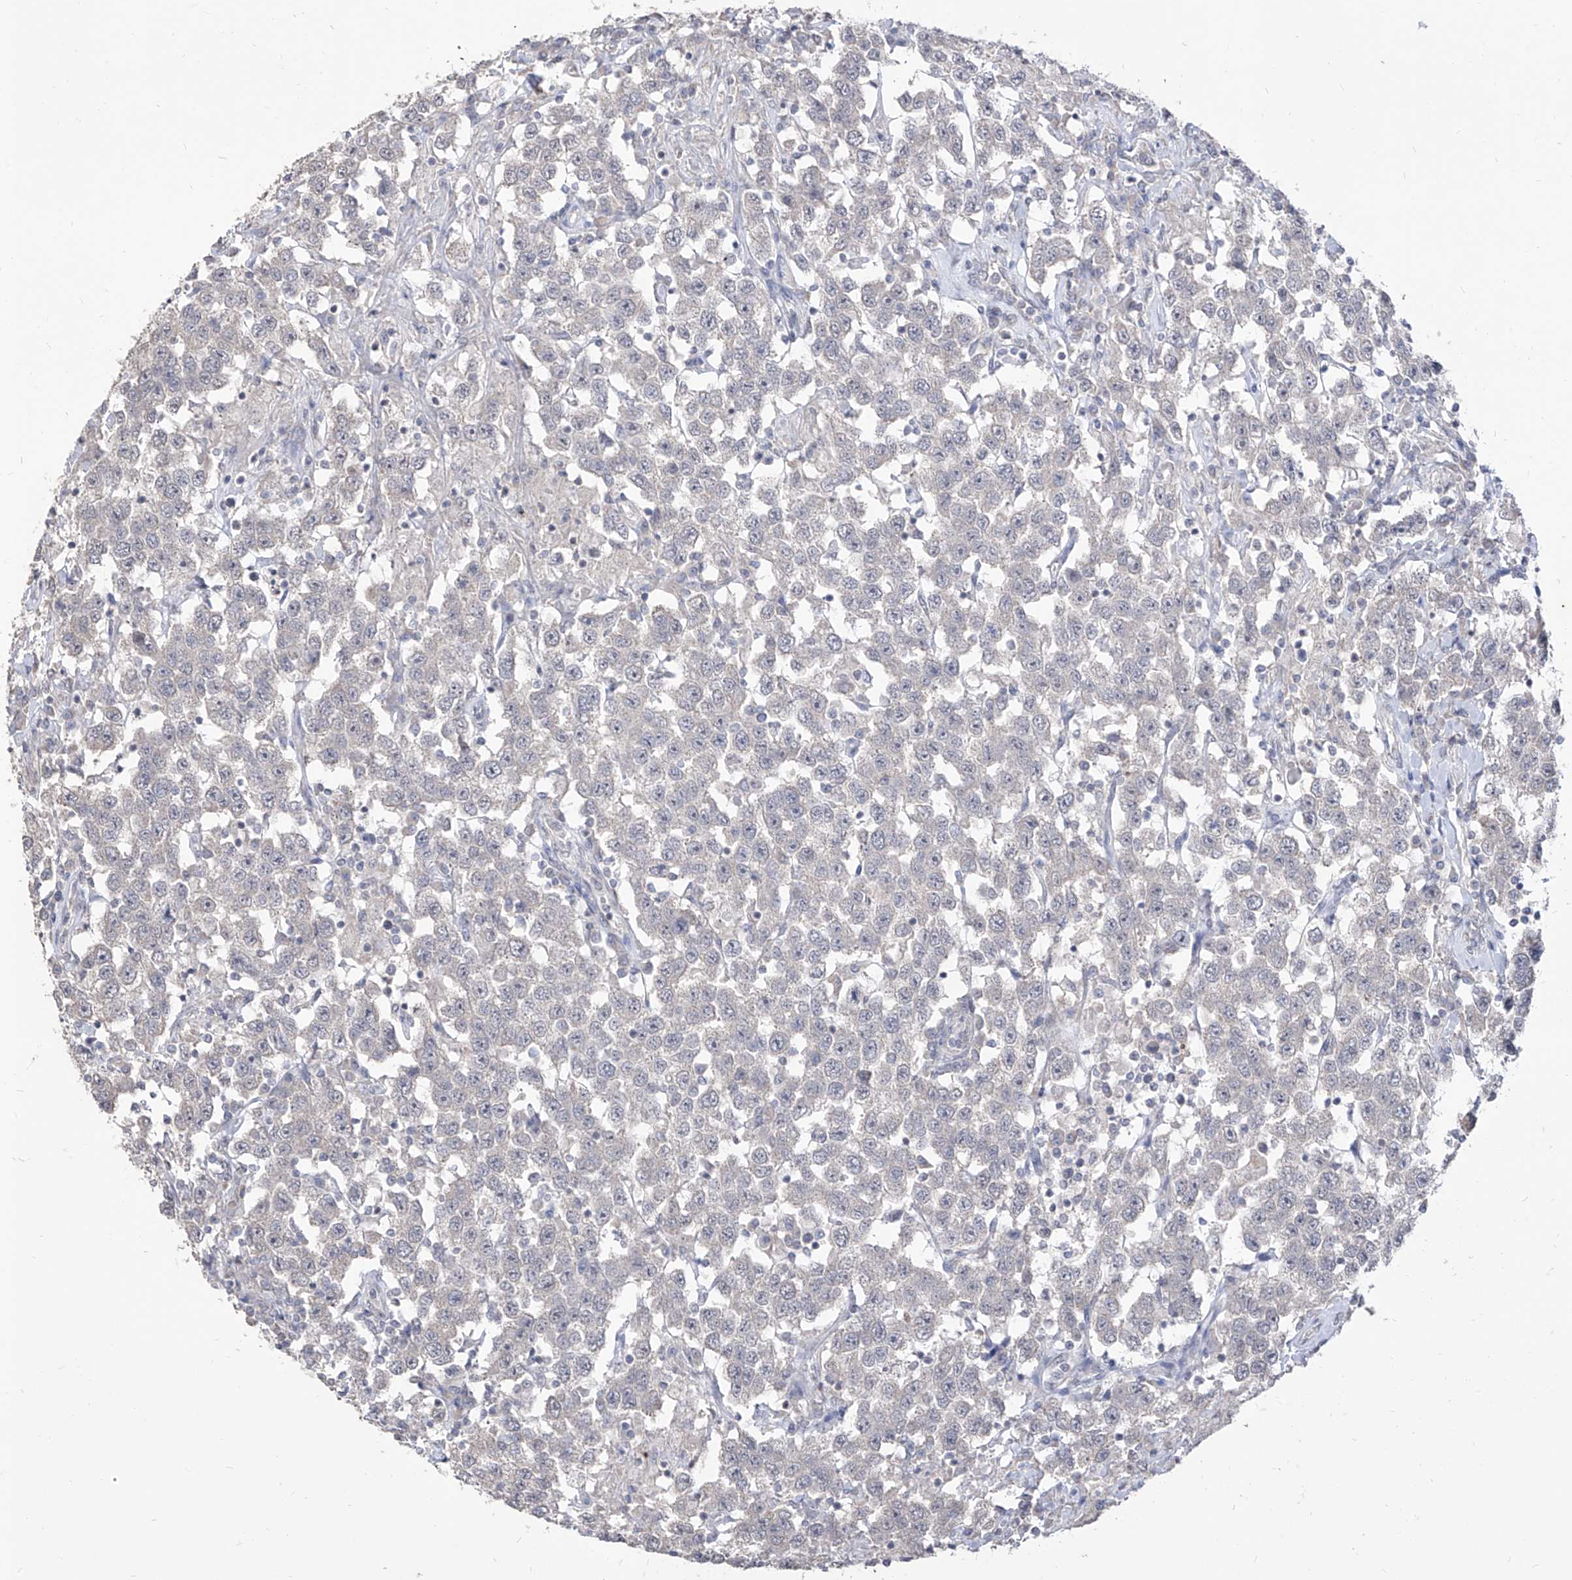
{"staining": {"intensity": "negative", "quantity": "none", "location": "none"}, "tissue": "testis cancer", "cell_type": "Tumor cells", "image_type": "cancer", "snomed": [{"axis": "morphology", "description": "Seminoma, NOS"}, {"axis": "topography", "description": "Testis"}], "caption": "This is an IHC image of seminoma (testis). There is no expression in tumor cells.", "gene": "PHF20L1", "patient": {"sex": "male", "age": 41}}